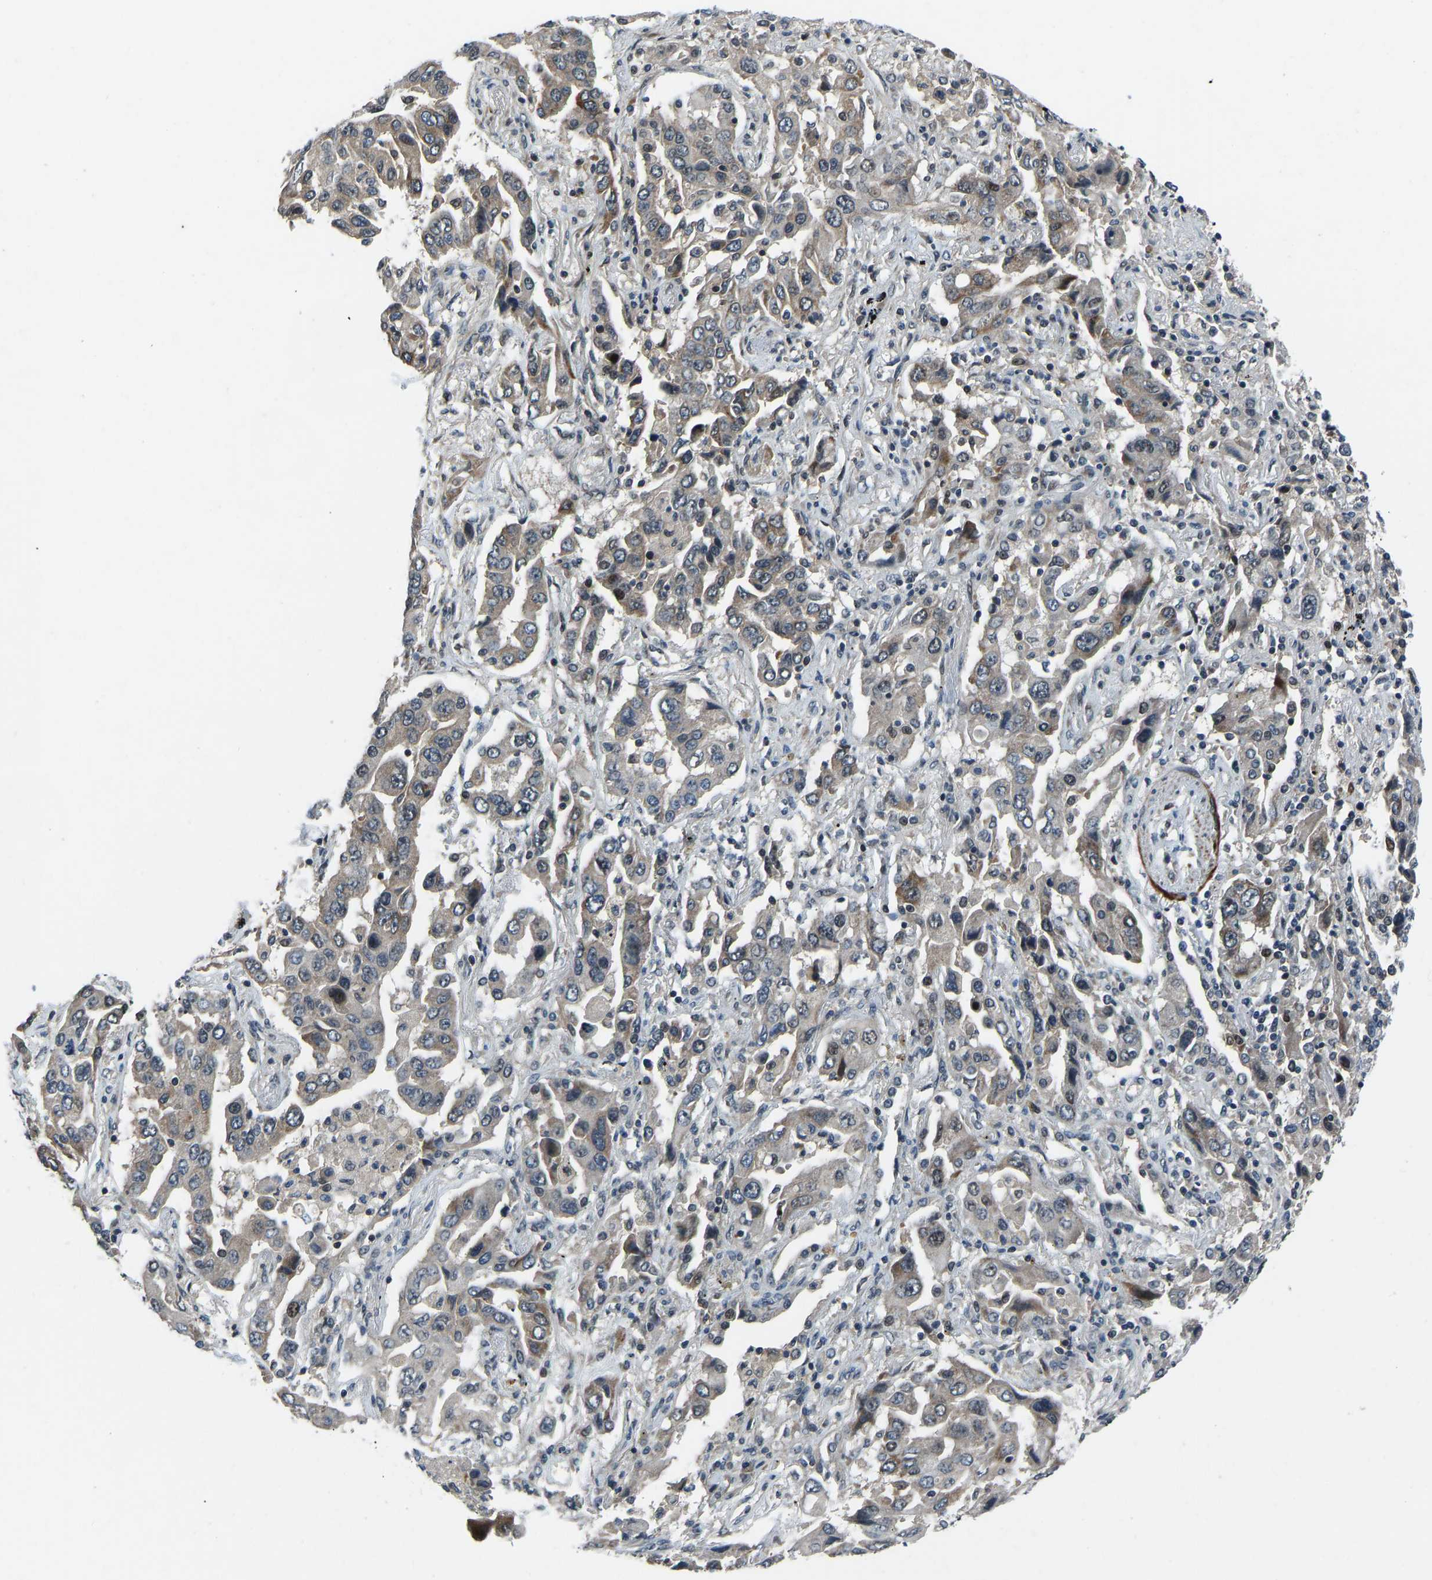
{"staining": {"intensity": "moderate", "quantity": "<25%", "location": "cytoplasmic/membranous"}, "tissue": "lung cancer", "cell_type": "Tumor cells", "image_type": "cancer", "snomed": [{"axis": "morphology", "description": "Adenocarcinoma, NOS"}, {"axis": "topography", "description": "Lung"}], "caption": "Protein expression by immunohistochemistry (IHC) shows moderate cytoplasmic/membranous expression in approximately <25% of tumor cells in lung cancer.", "gene": "RLIM", "patient": {"sex": "female", "age": 65}}